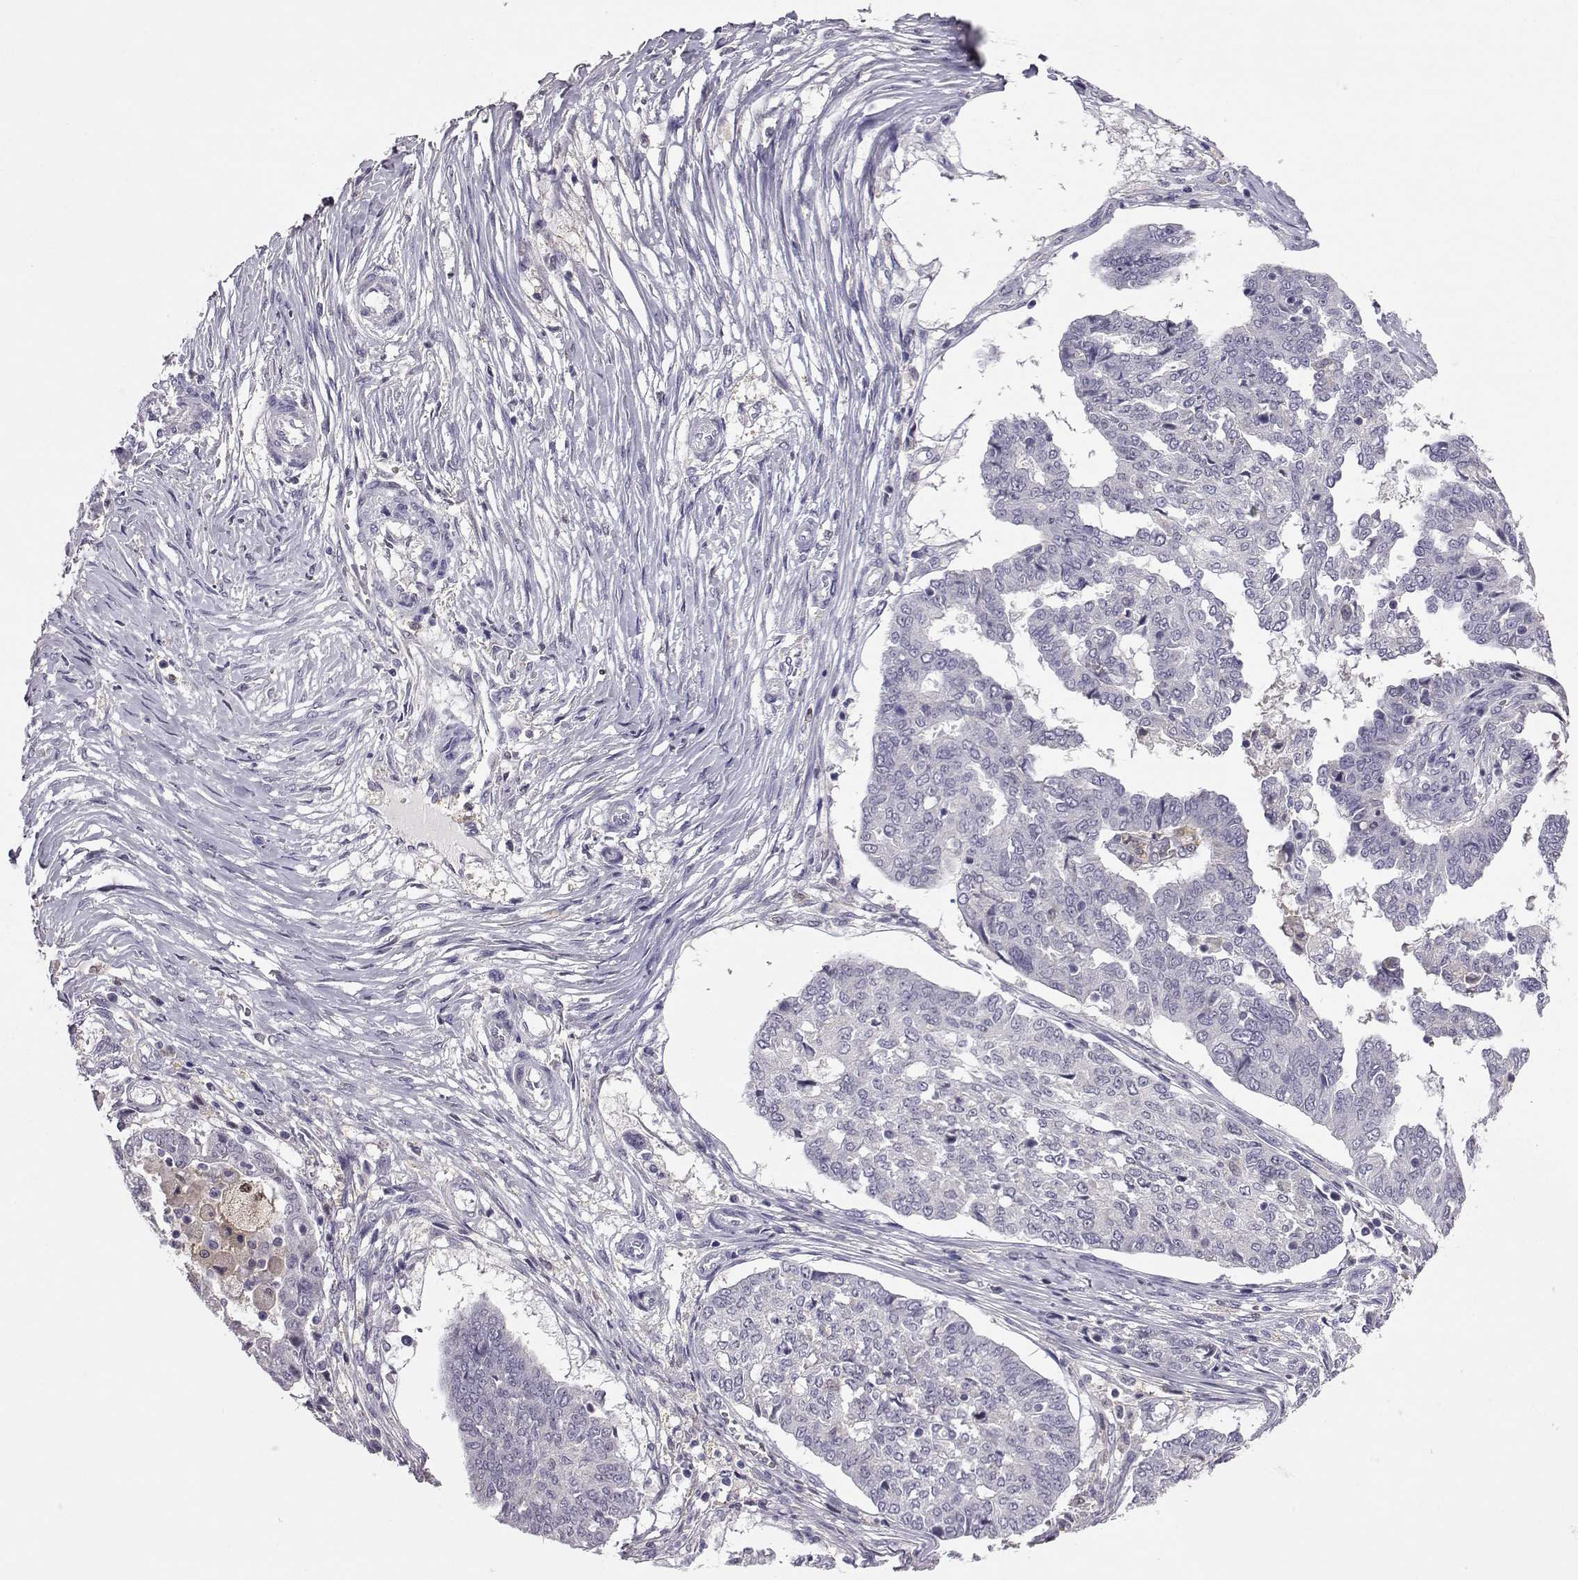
{"staining": {"intensity": "negative", "quantity": "none", "location": "none"}, "tissue": "ovarian cancer", "cell_type": "Tumor cells", "image_type": "cancer", "snomed": [{"axis": "morphology", "description": "Cystadenocarcinoma, serous, NOS"}, {"axis": "topography", "description": "Ovary"}], "caption": "Immunohistochemical staining of ovarian serous cystadenocarcinoma reveals no significant staining in tumor cells.", "gene": "AKR1B1", "patient": {"sex": "female", "age": 67}}